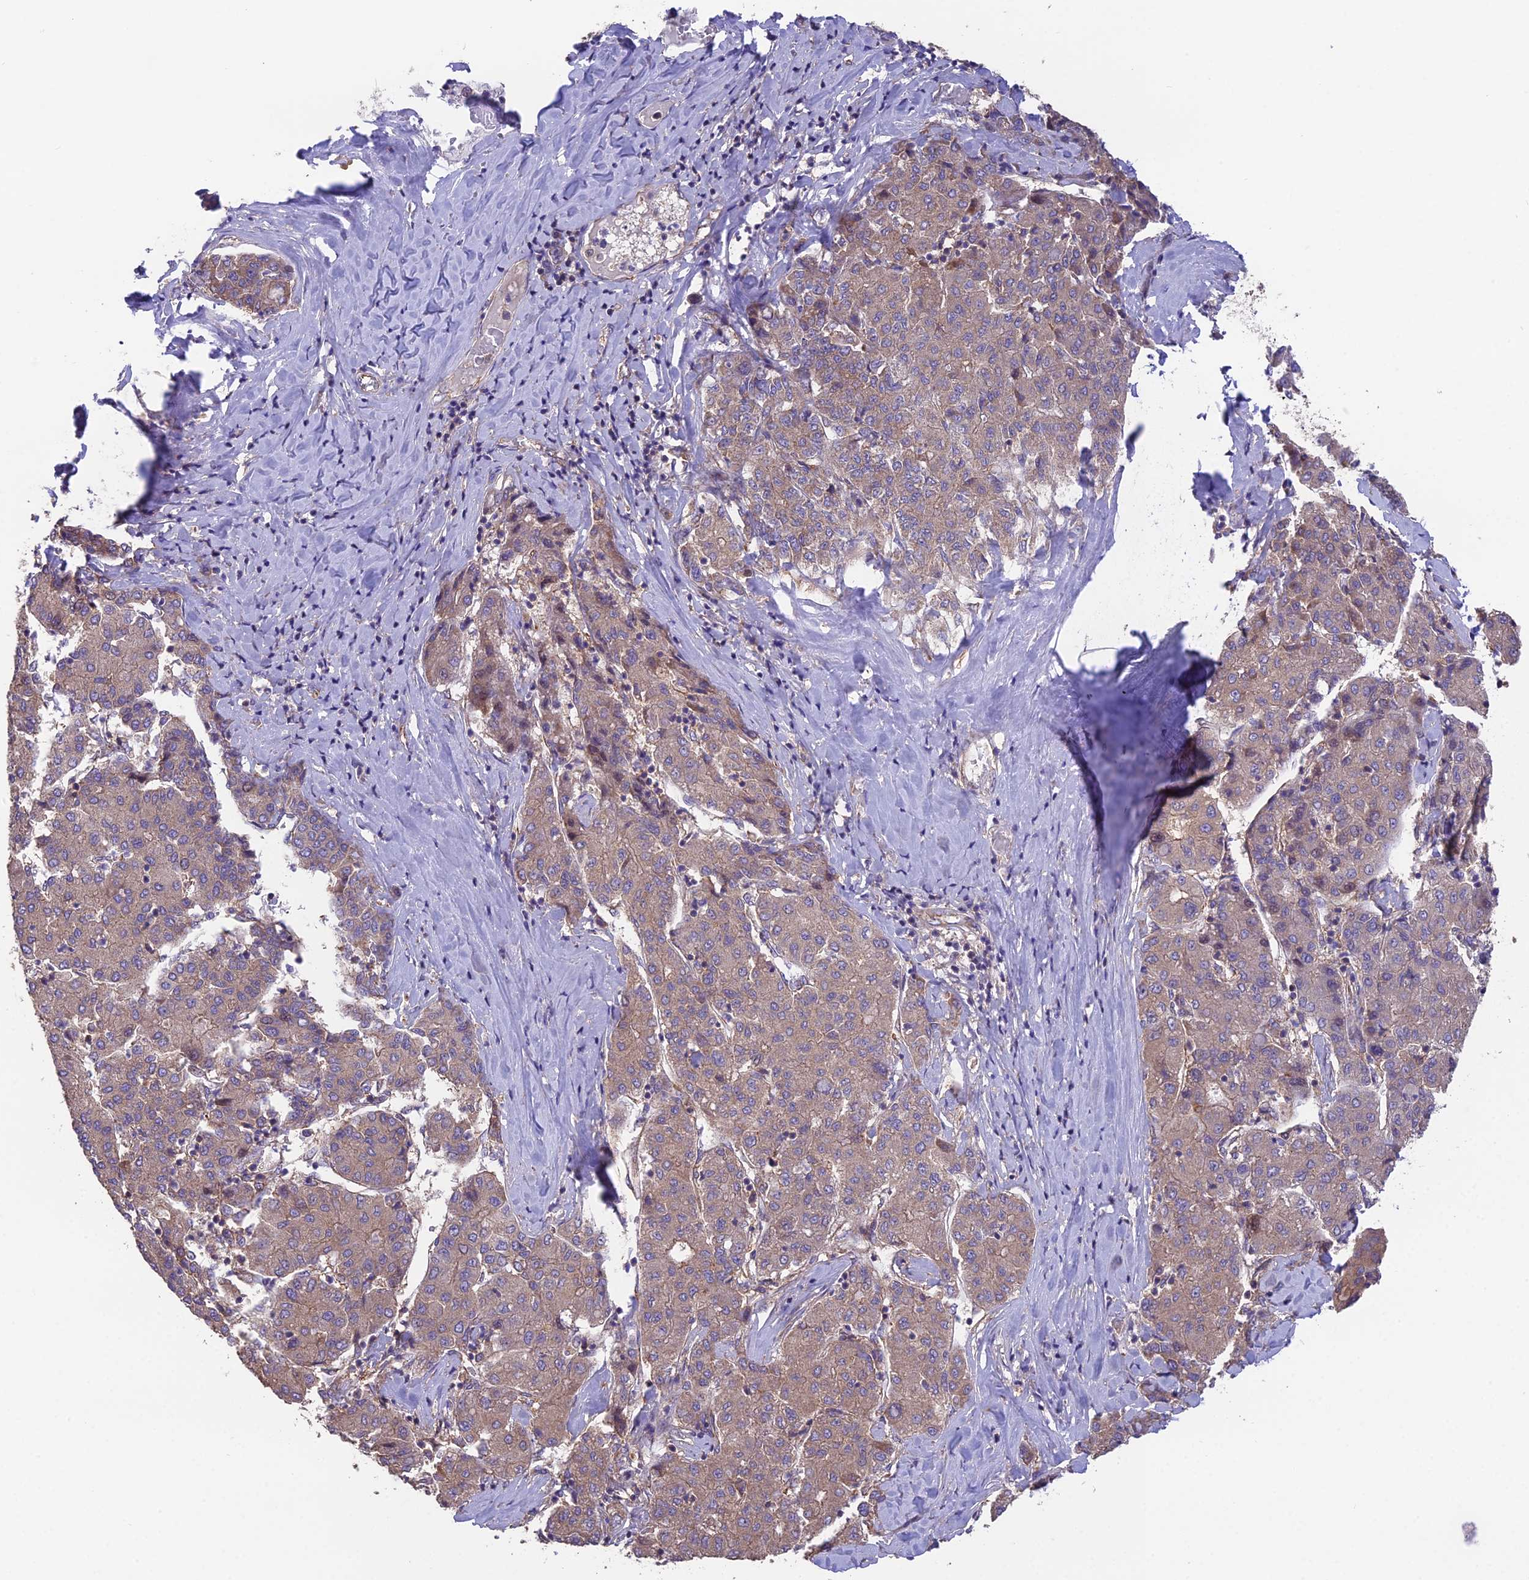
{"staining": {"intensity": "moderate", "quantity": ">75%", "location": "cytoplasmic/membranous"}, "tissue": "liver cancer", "cell_type": "Tumor cells", "image_type": "cancer", "snomed": [{"axis": "morphology", "description": "Carcinoma, Hepatocellular, NOS"}, {"axis": "topography", "description": "Liver"}], "caption": "IHC micrograph of neoplastic tissue: liver cancer (hepatocellular carcinoma) stained using immunohistochemistry (IHC) reveals medium levels of moderate protein expression localized specifically in the cytoplasmic/membranous of tumor cells, appearing as a cytoplasmic/membranous brown color.", "gene": "BLOC1S4", "patient": {"sex": "male", "age": 65}}